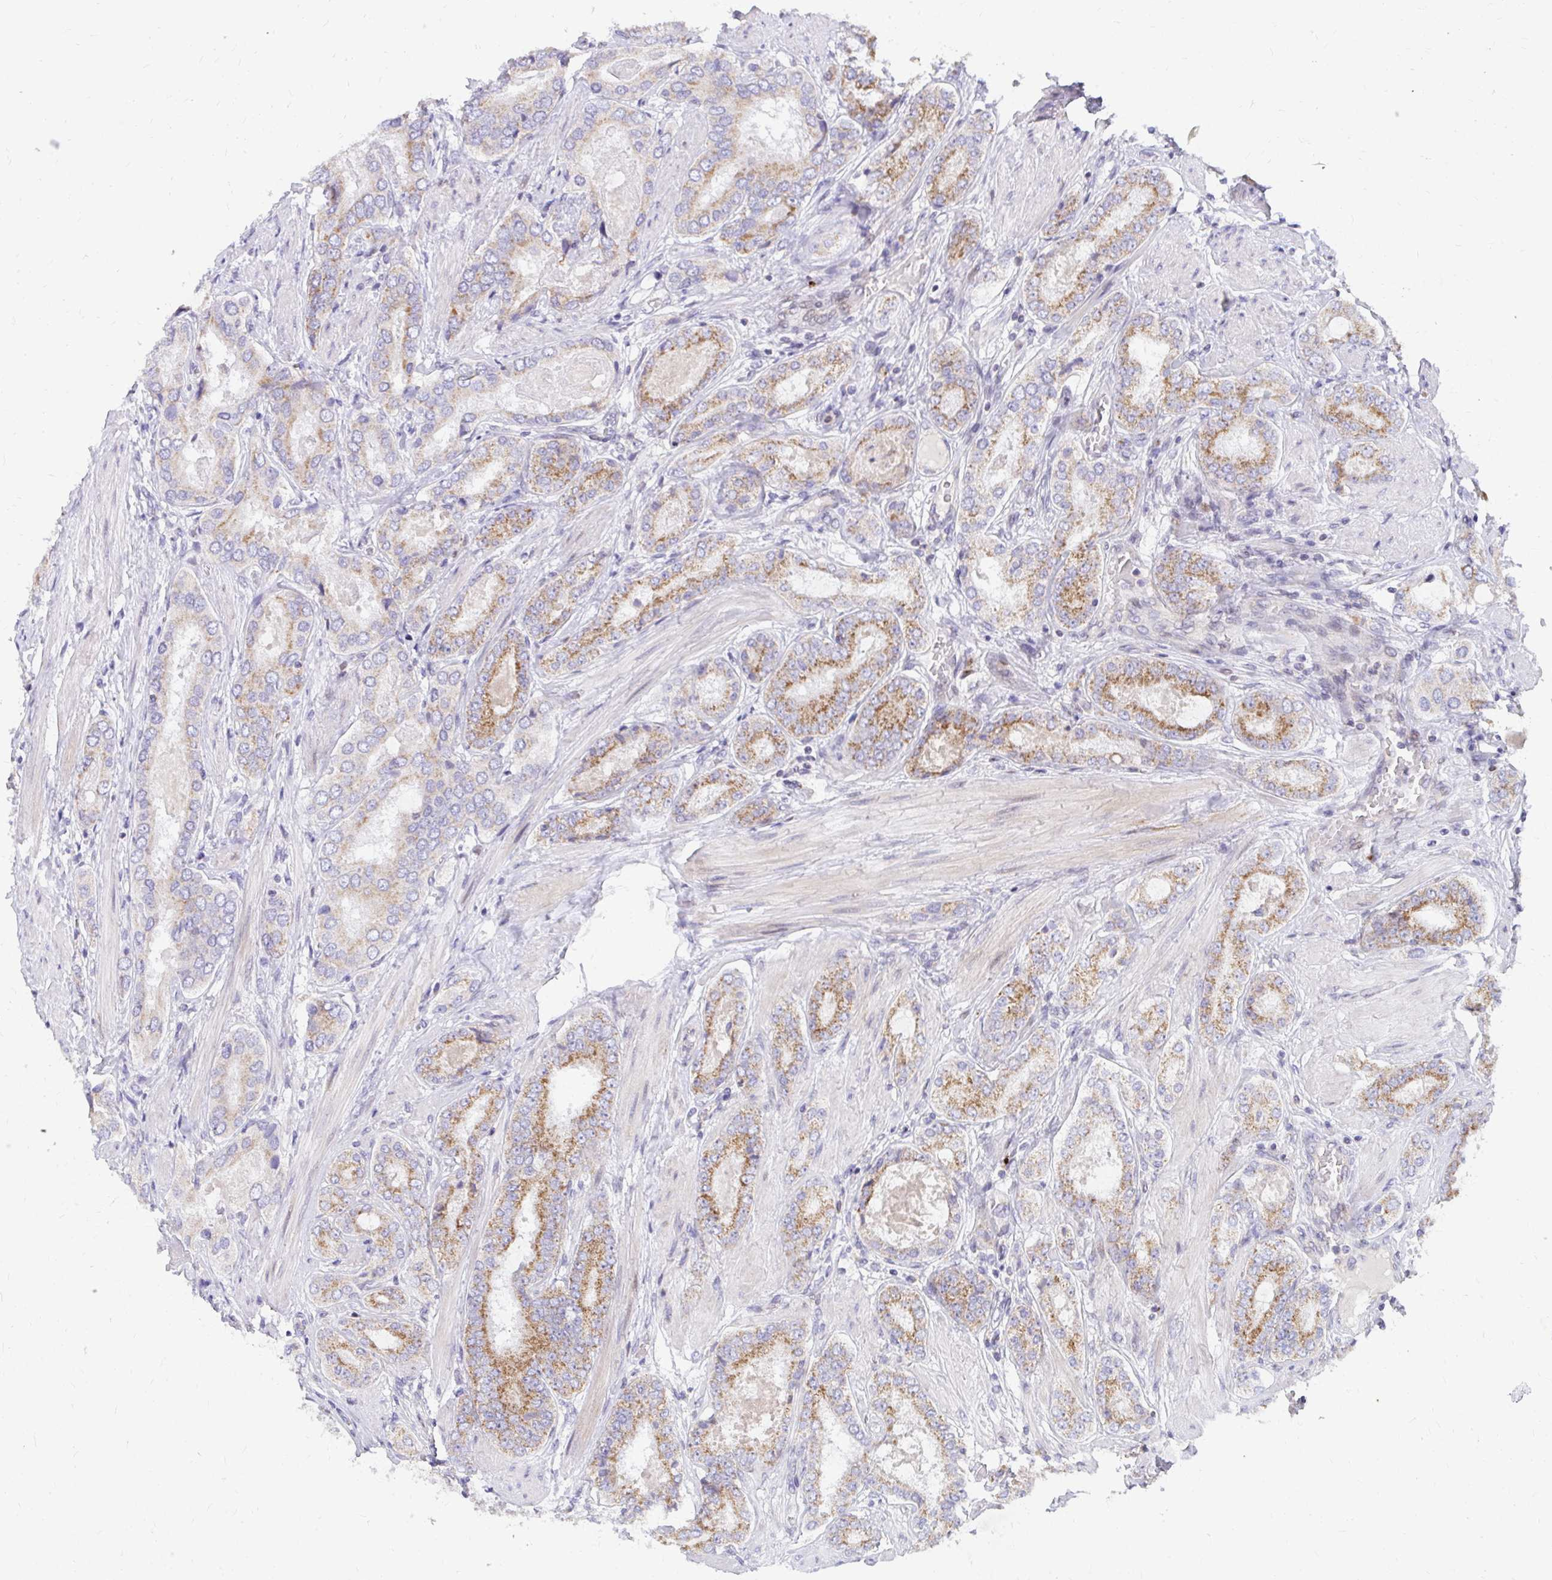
{"staining": {"intensity": "moderate", "quantity": "25%-75%", "location": "cytoplasmic/membranous"}, "tissue": "prostate cancer", "cell_type": "Tumor cells", "image_type": "cancer", "snomed": [{"axis": "morphology", "description": "Adenocarcinoma, High grade"}, {"axis": "topography", "description": "Prostate"}], "caption": "A high-resolution image shows immunohistochemistry staining of prostate high-grade adenocarcinoma, which exhibits moderate cytoplasmic/membranous expression in approximately 25%-75% of tumor cells.", "gene": "EXOC5", "patient": {"sex": "male", "age": 63}}